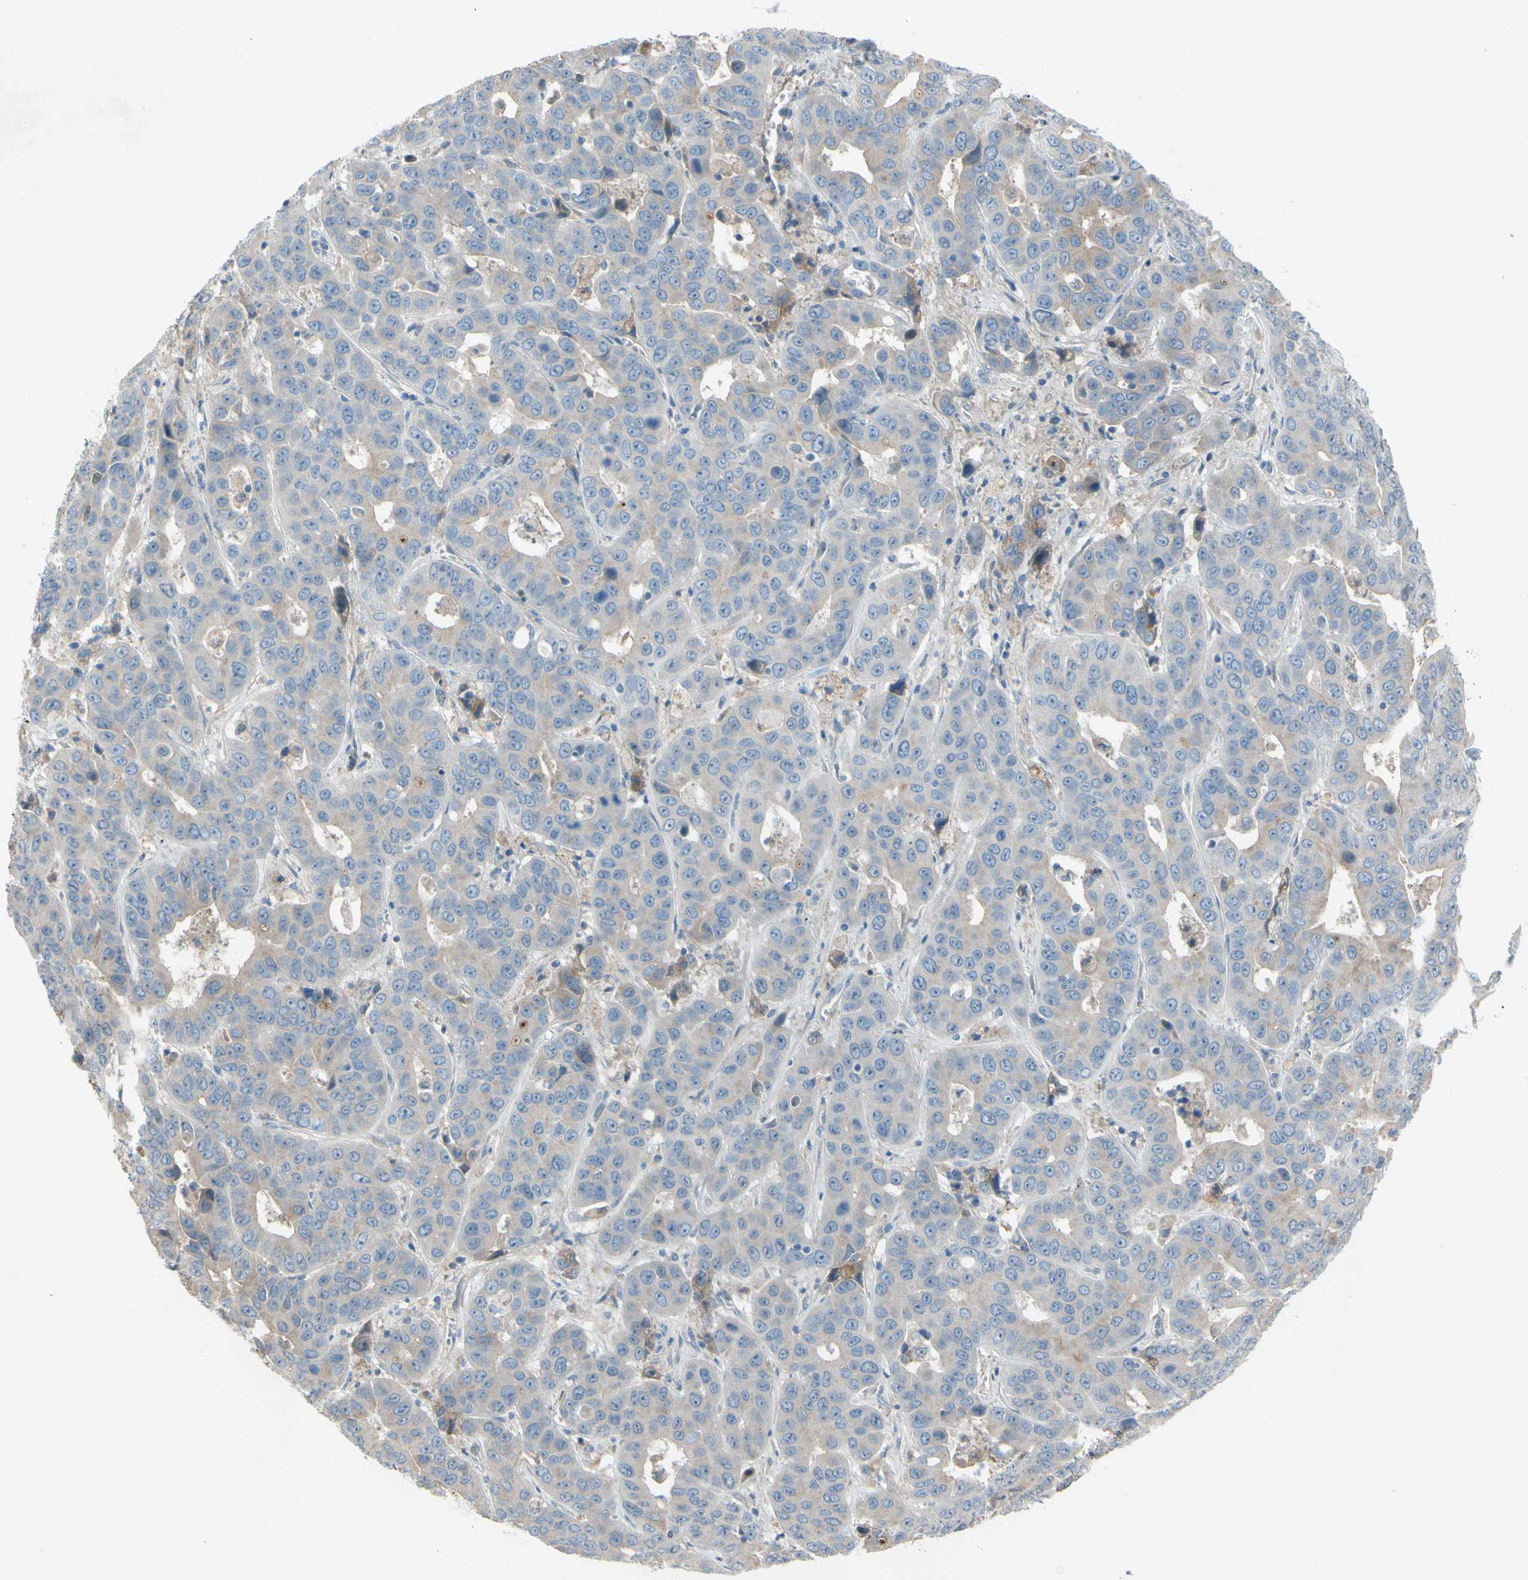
{"staining": {"intensity": "weak", "quantity": "<25%", "location": "cytoplasmic/membranous"}, "tissue": "liver cancer", "cell_type": "Tumor cells", "image_type": "cancer", "snomed": [{"axis": "morphology", "description": "Cholangiocarcinoma"}, {"axis": "topography", "description": "Liver"}], "caption": "Liver cancer (cholangiocarcinoma) was stained to show a protein in brown. There is no significant staining in tumor cells.", "gene": "ATRN", "patient": {"sex": "female", "age": 52}}